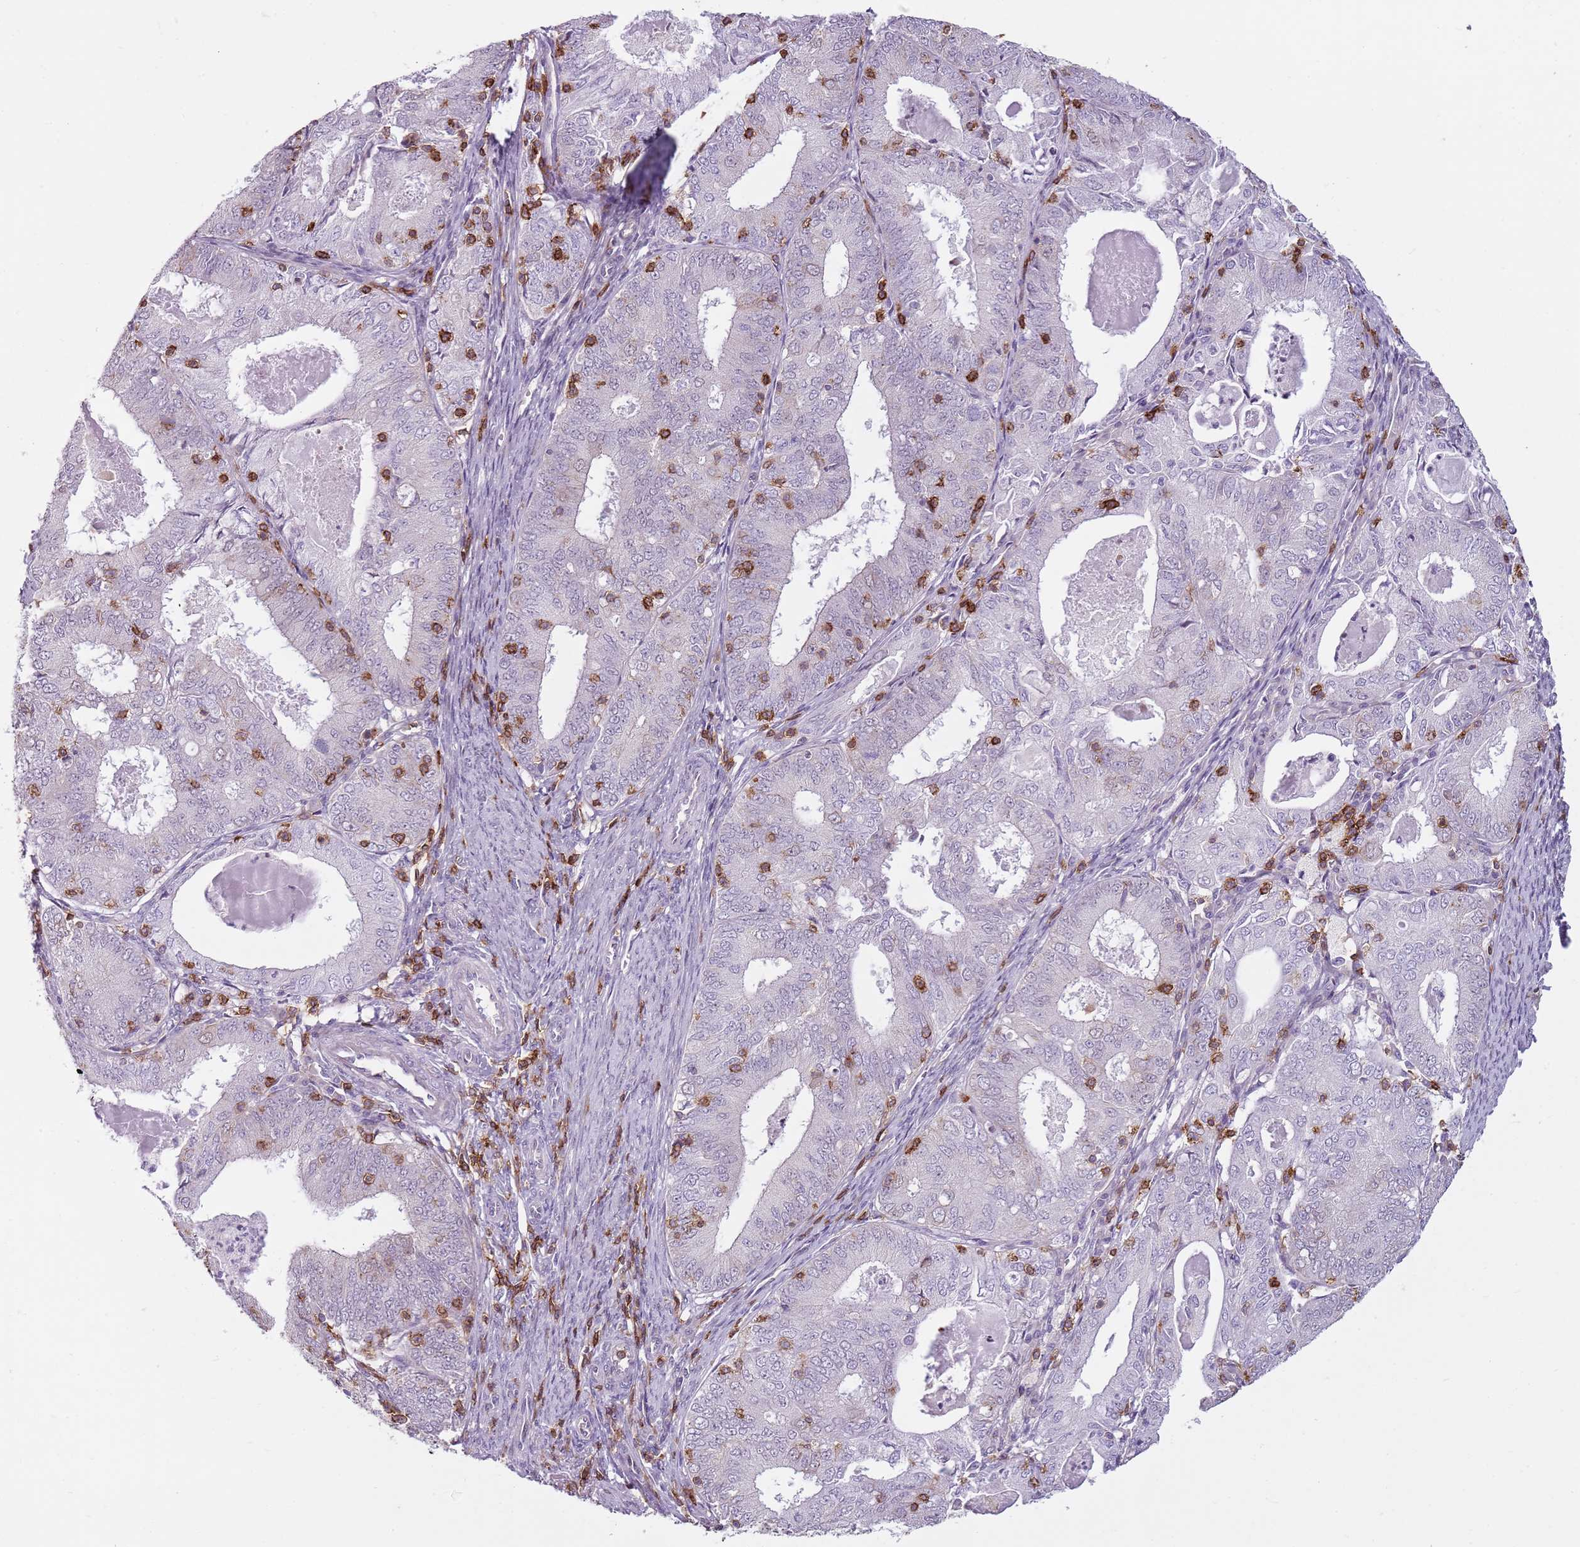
{"staining": {"intensity": "negative", "quantity": "none", "location": "none"}, "tissue": "endometrial cancer", "cell_type": "Tumor cells", "image_type": "cancer", "snomed": [{"axis": "morphology", "description": "Adenocarcinoma, NOS"}, {"axis": "topography", "description": "Endometrium"}], "caption": "Photomicrograph shows no significant protein staining in tumor cells of endometrial cancer.", "gene": "ZNF583", "patient": {"sex": "female", "age": 57}}